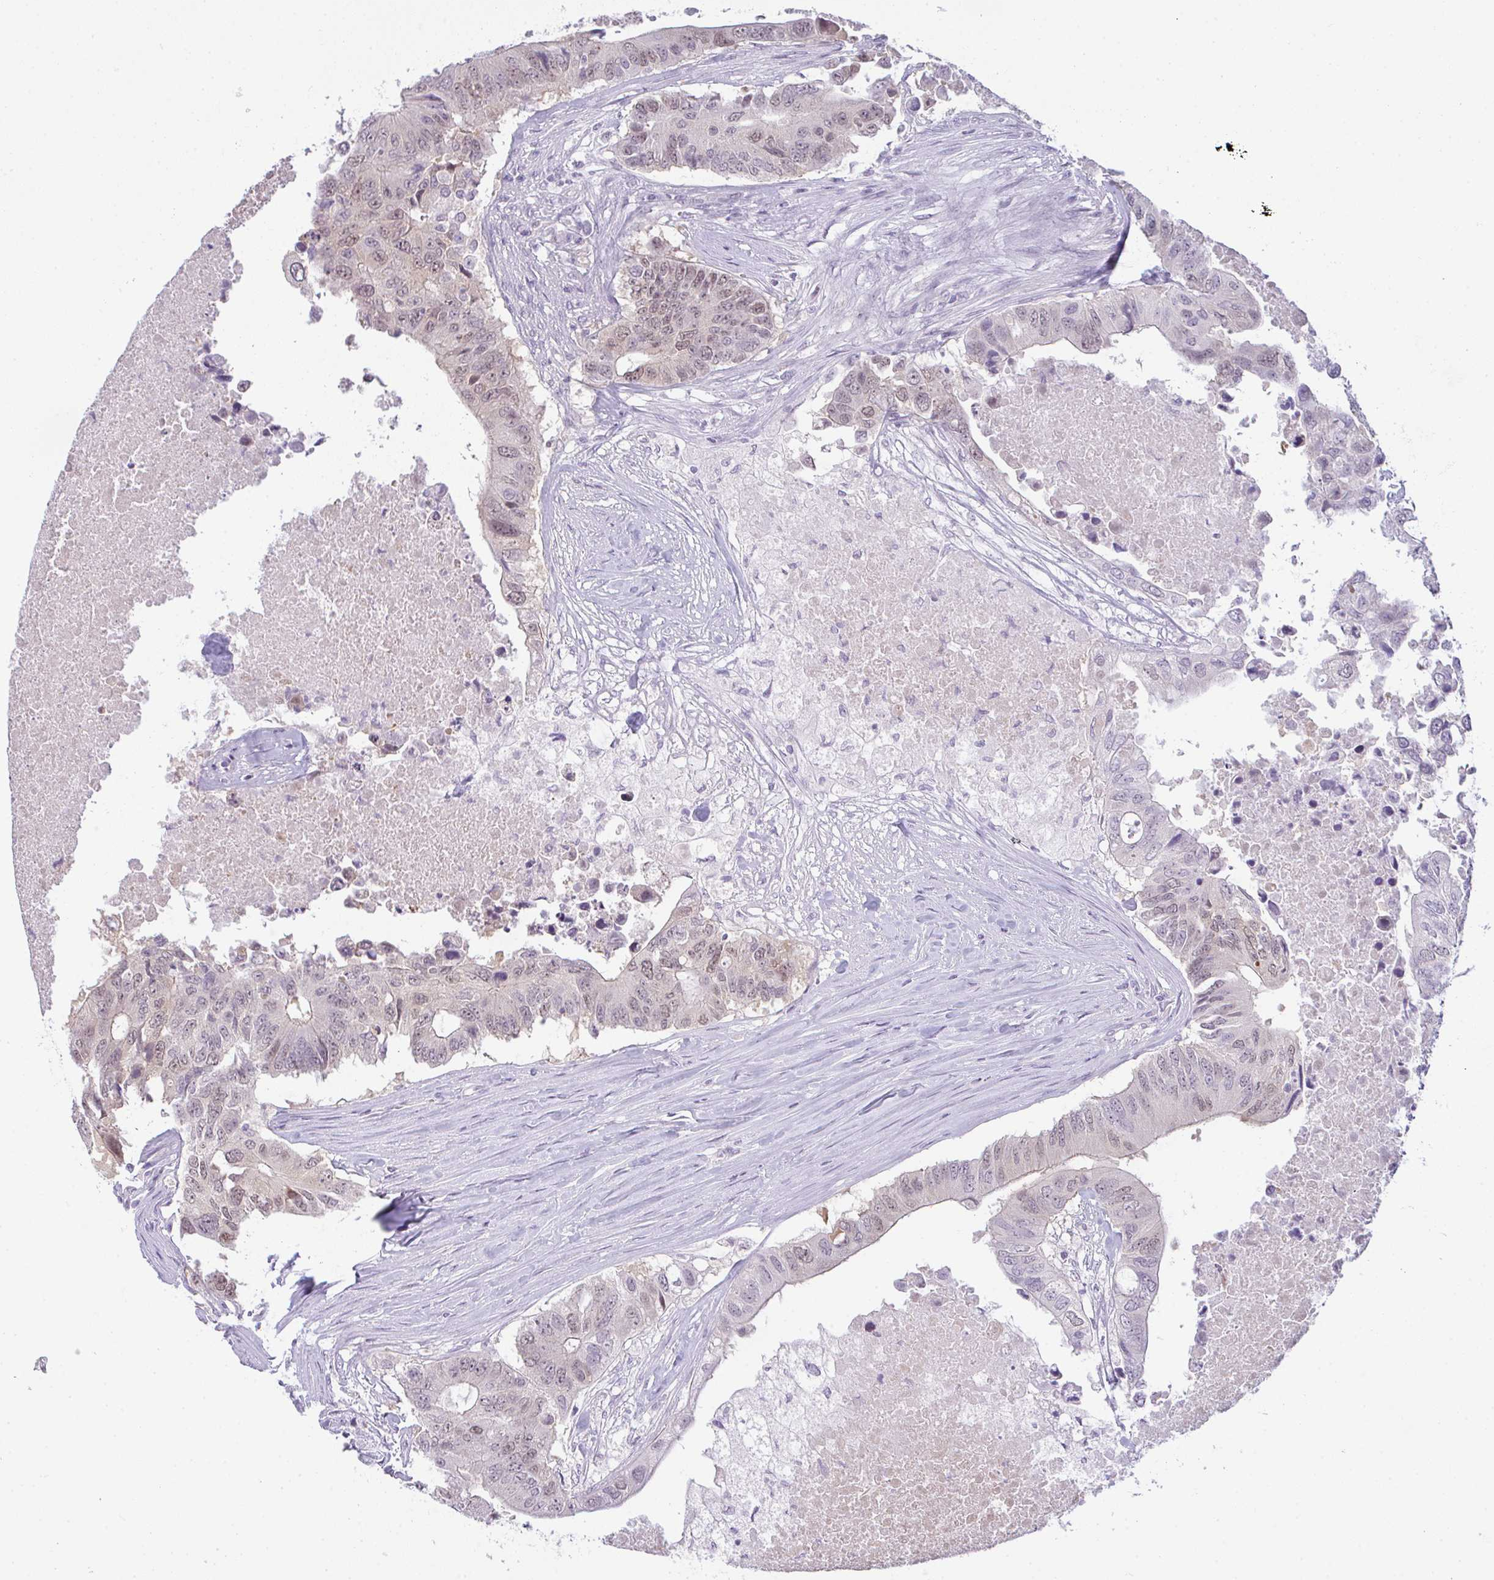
{"staining": {"intensity": "weak", "quantity": "<25%", "location": "nuclear"}, "tissue": "colorectal cancer", "cell_type": "Tumor cells", "image_type": "cancer", "snomed": [{"axis": "morphology", "description": "Adenocarcinoma, NOS"}, {"axis": "topography", "description": "Colon"}], "caption": "The histopathology image displays no significant staining in tumor cells of colorectal adenocarcinoma.", "gene": "CSE1L", "patient": {"sex": "male", "age": 71}}